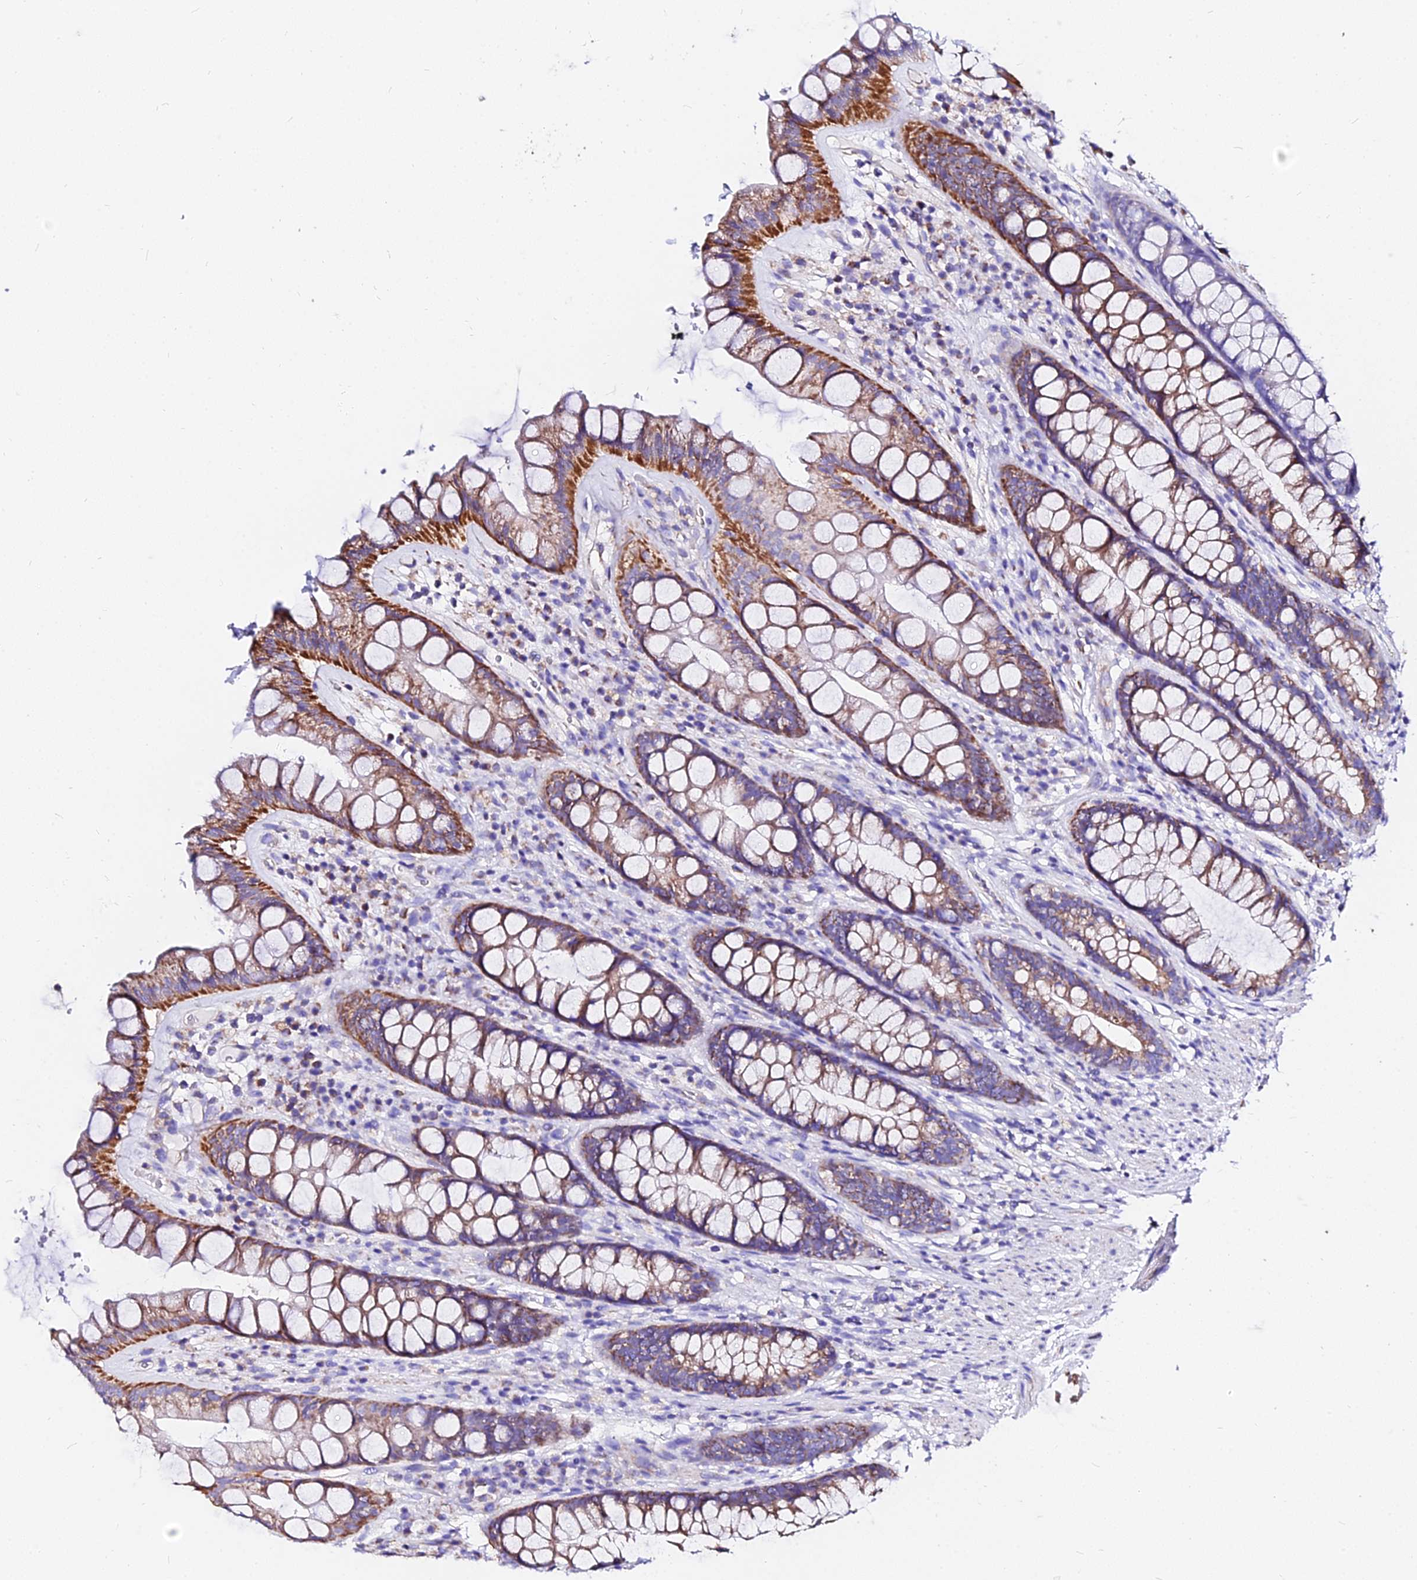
{"staining": {"intensity": "moderate", "quantity": ">75%", "location": "cytoplasmic/membranous"}, "tissue": "rectum", "cell_type": "Glandular cells", "image_type": "normal", "snomed": [{"axis": "morphology", "description": "Normal tissue, NOS"}, {"axis": "topography", "description": "Rectum"}], "caption": "Benign rectum shows moderate cytoplasmic/membranous staining in about >75% of glandular cells.", "gene": "ZNF573", "patient": {"sex": "male", "age": 74}}